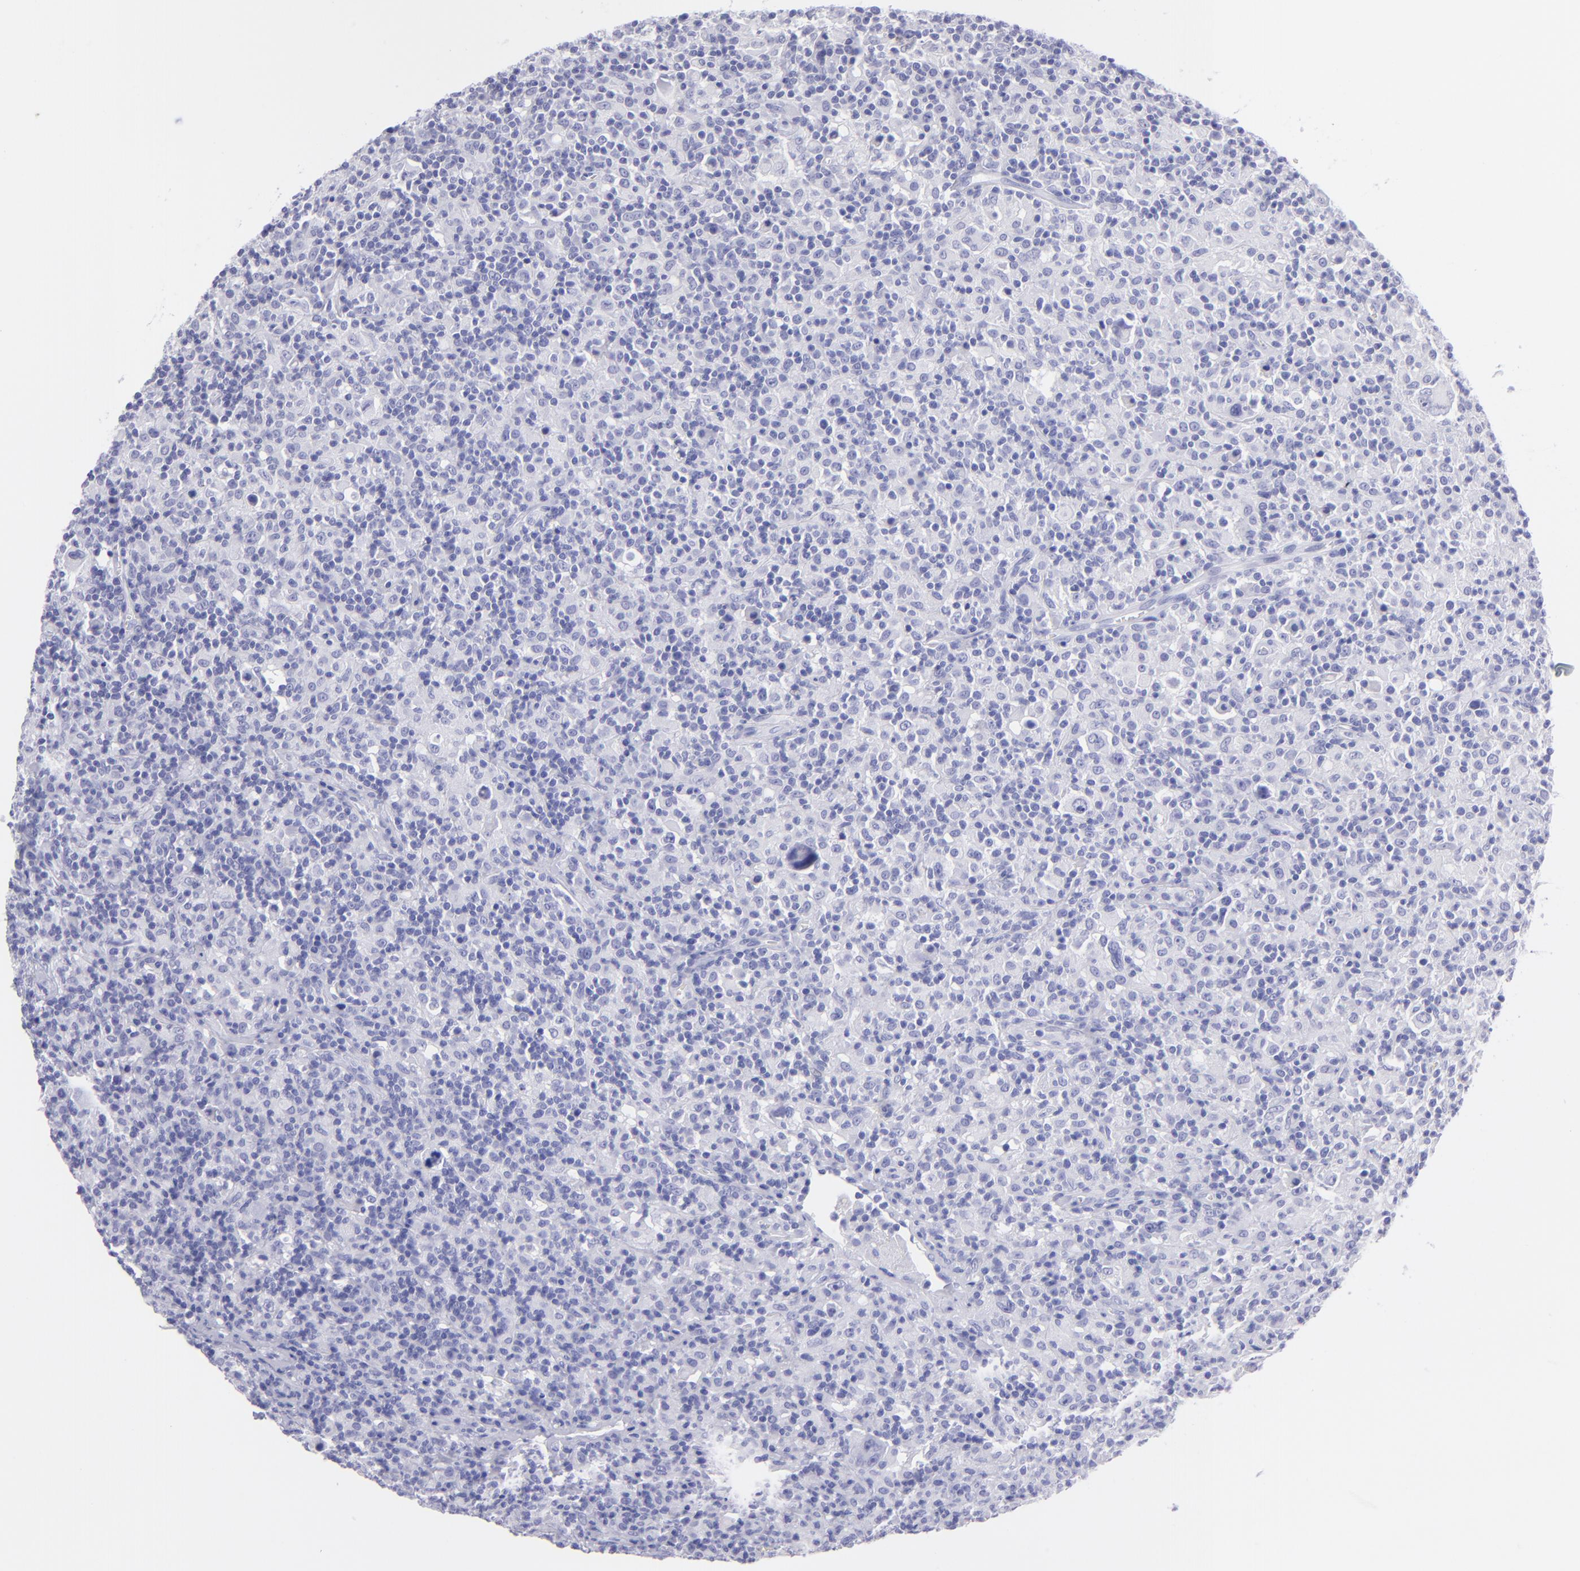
{"staining": {"intensity": "negative", "quantity": "none", "location": "none"}, "tissue": "lymphoma", "cell_type": "Tumor cells", "image_type": "cancer", "snomed": [{"axis": "morphology", "description": "Hodgkin's disease, NOS"}, {"axis": "topography", "description": "Lymph node"}], "caption": "Lymphoma was stained to show a protein in brown. There is no significant staining in tumor cells.", "gene": "SLC1A3", "patient": {"sex": "male", "age": 46}}